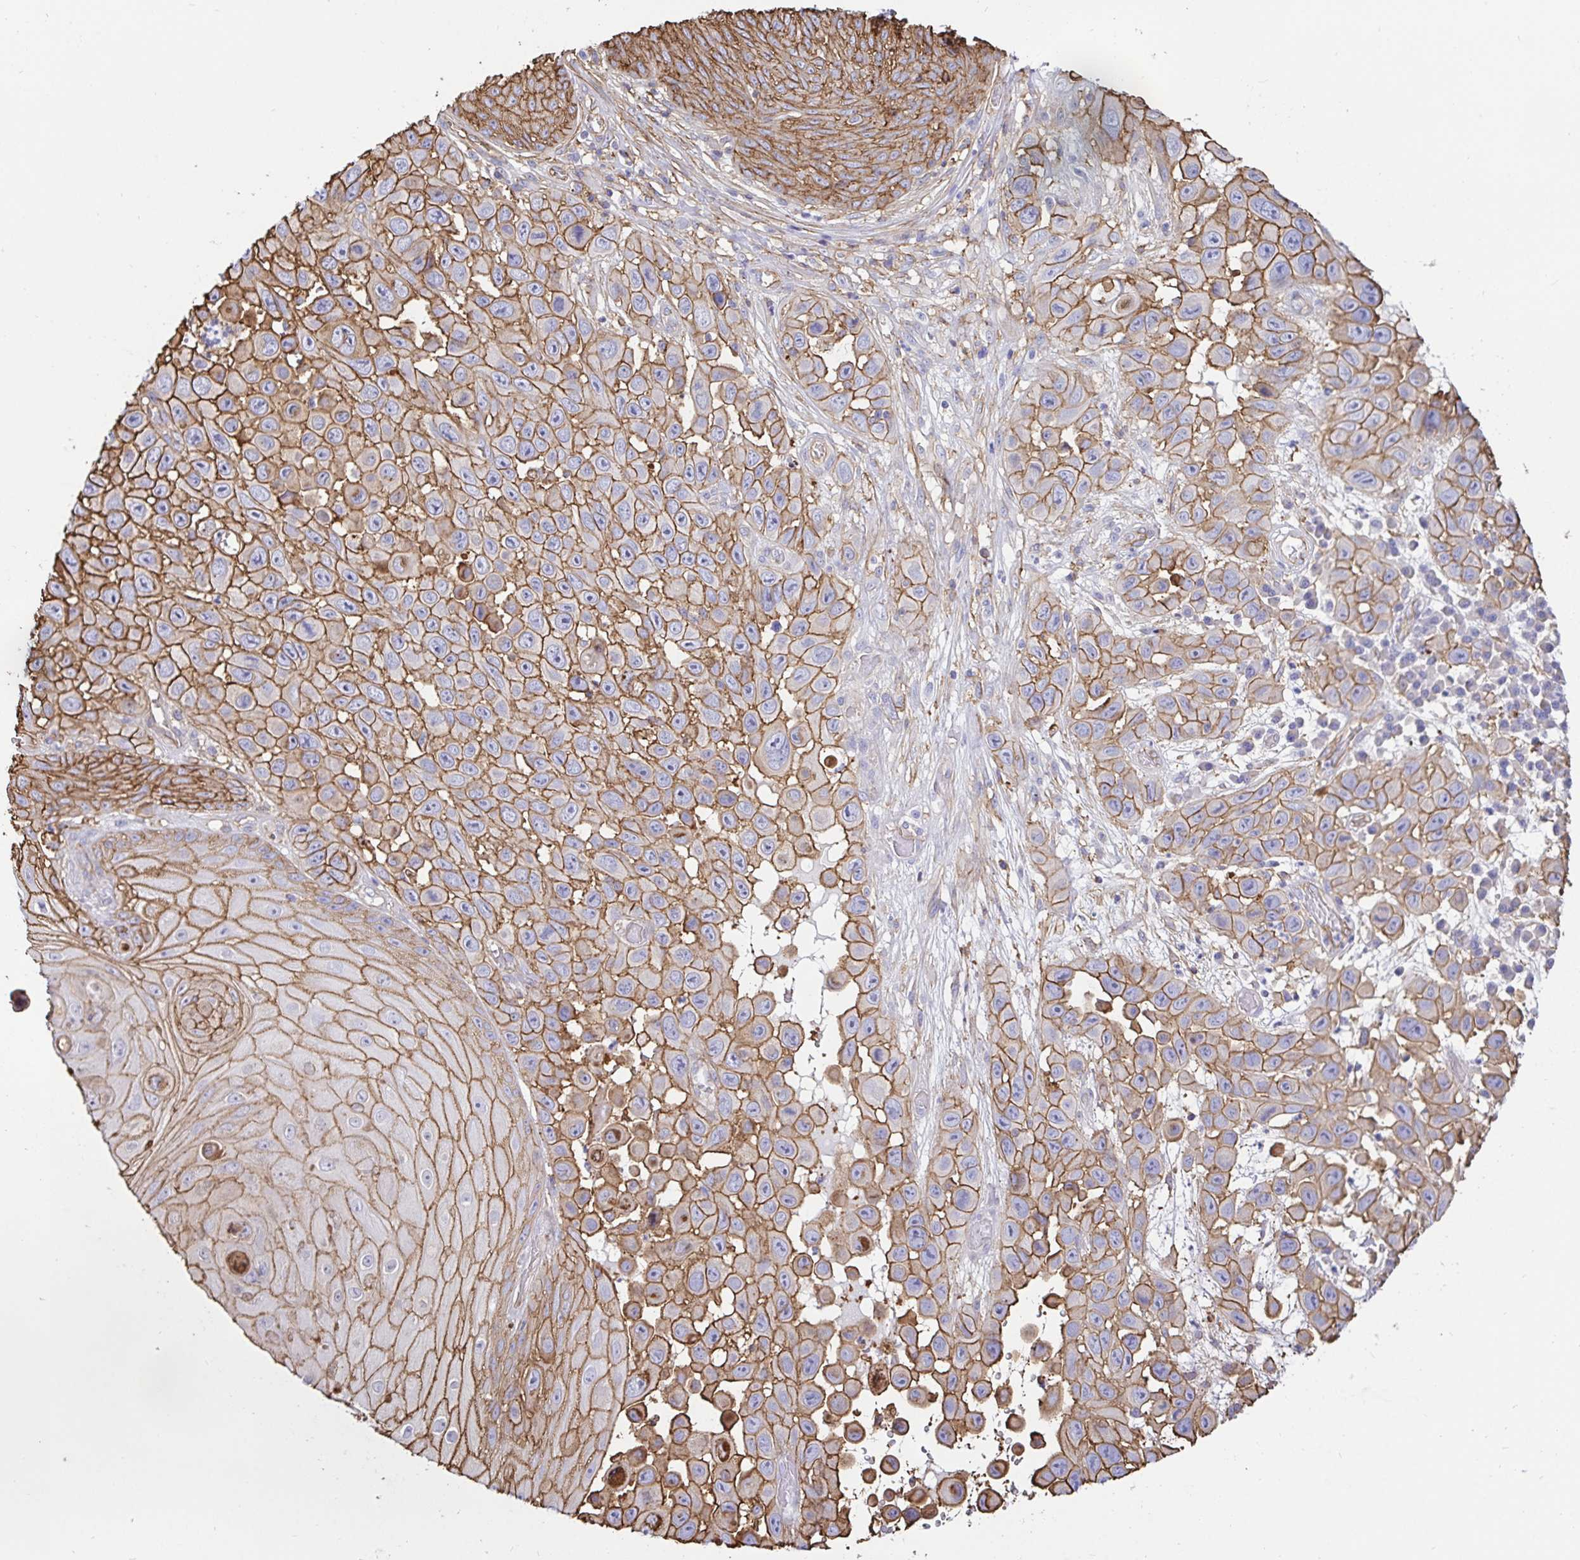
{"staining": {"intensity": "moderate", "quantity": ">75%", "location": "cytoplasmic/membranous"}, "tissue": "skin cancer", "cell_type": "Tumor cells", "image_type": "cancer", "snomed": [{"axis": "morphology", "description": "Squamous cell carcinoma, NOS"}, {"axis": "topography", "description": "Skin"}], "caption": "Squamous cell carcinoma (skin) stained for a protein exhibits moderate cytoplasmic/membranous positivity in tumor cells.", "gene": "ANXA2", "patient": {"sex": "male", "age": 81}}